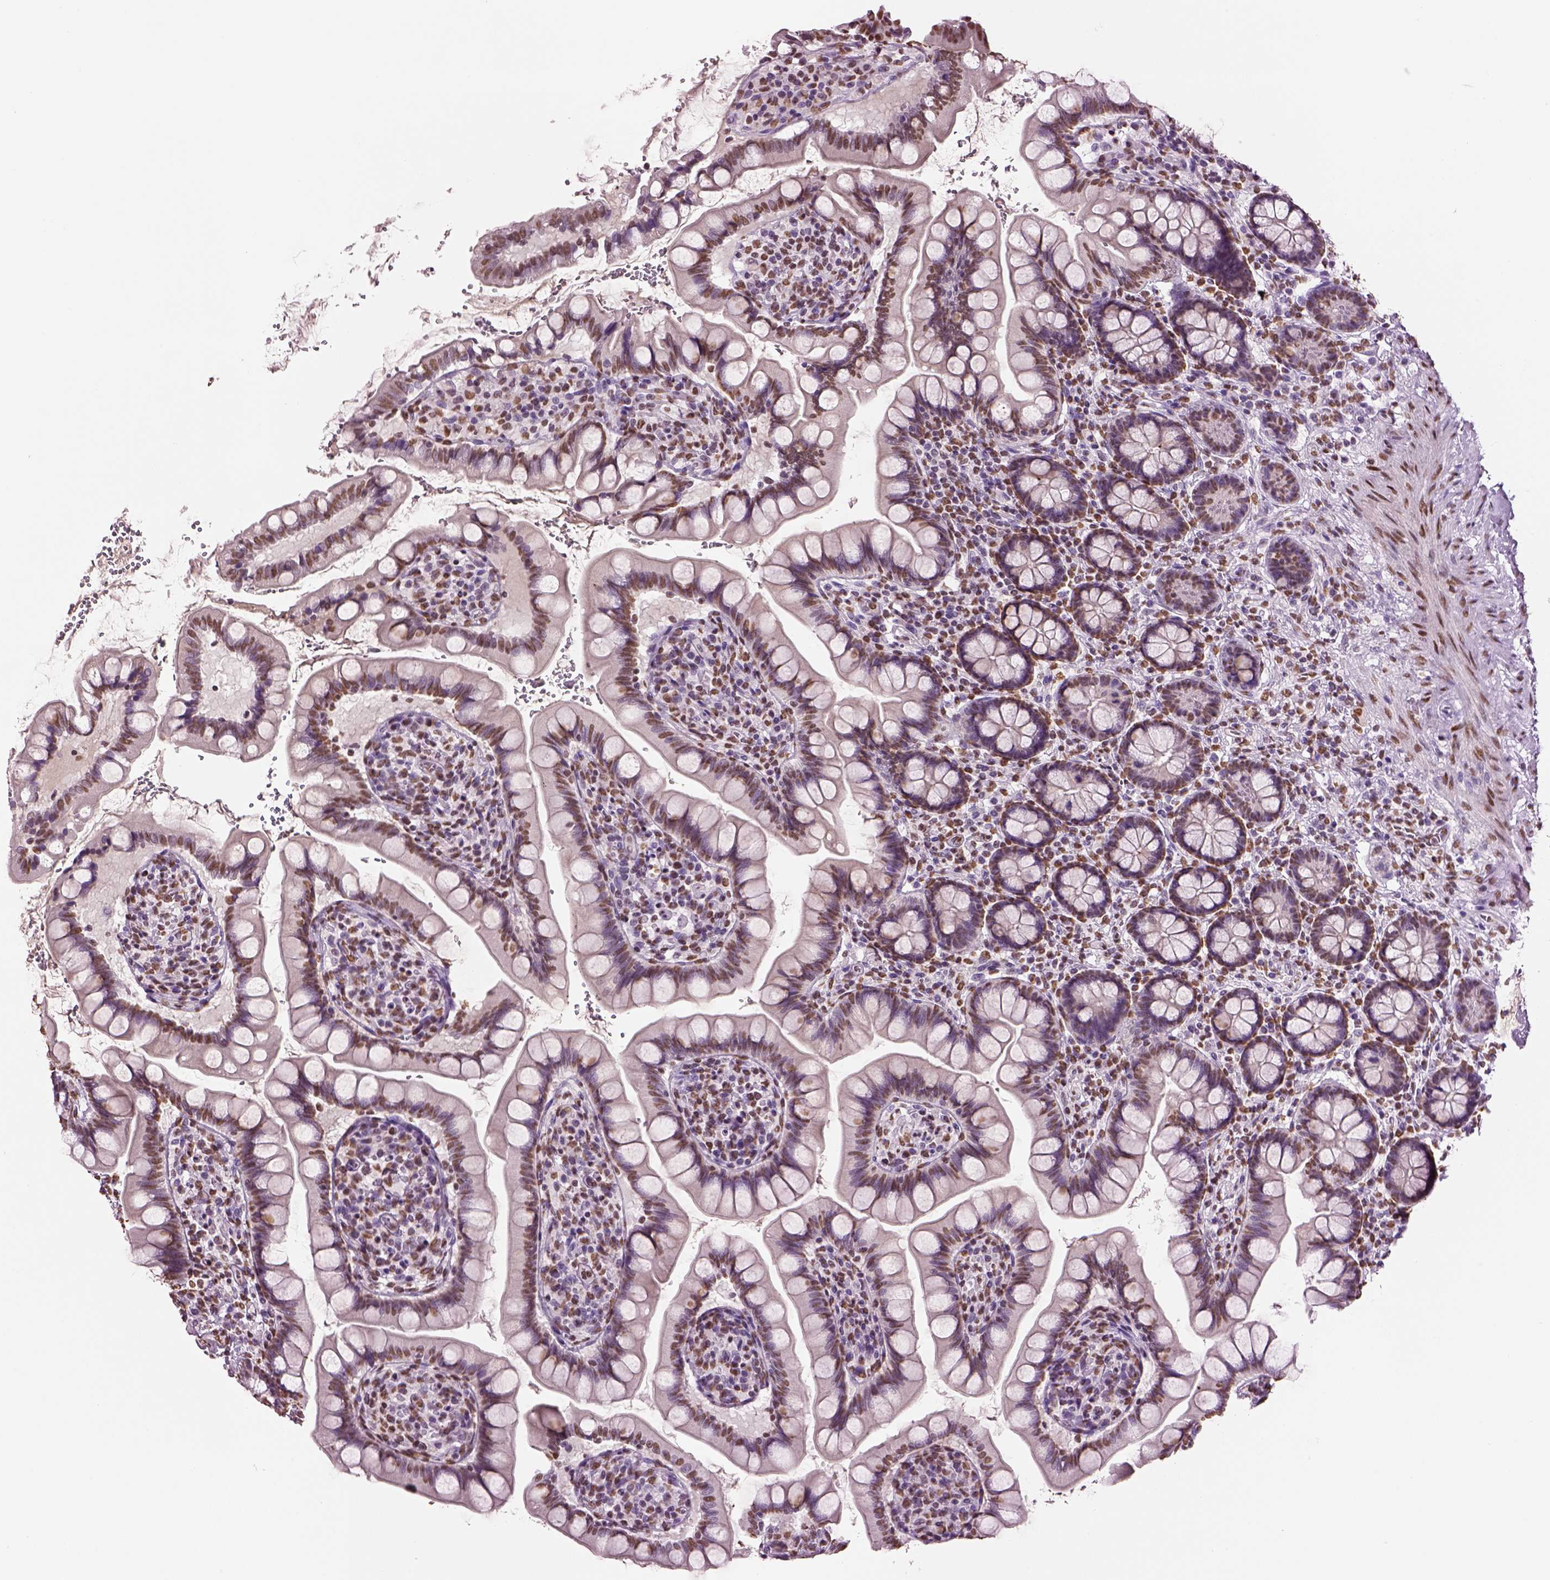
{"staining": {"intensity": "moderate", "quantity": "25%-75%", "location": "nuclear"}, "tissue": "small intestine", "cell_type": "Glandular cells", "image_type": "normal", "snomed": [{"axis": "morphology", "description": "Normal tissue, NOS"}, {"axis": "topography", "description": "Small intestine"}], "caption": "Immunohistochemical staining of normal small intestine exhibits 25%-75% levels of moderate nuclear protein staining in approximately 25%-75% of glandular cells.", "gene": "DDX3X", "patient": {"sex": "female", "age": 56}}